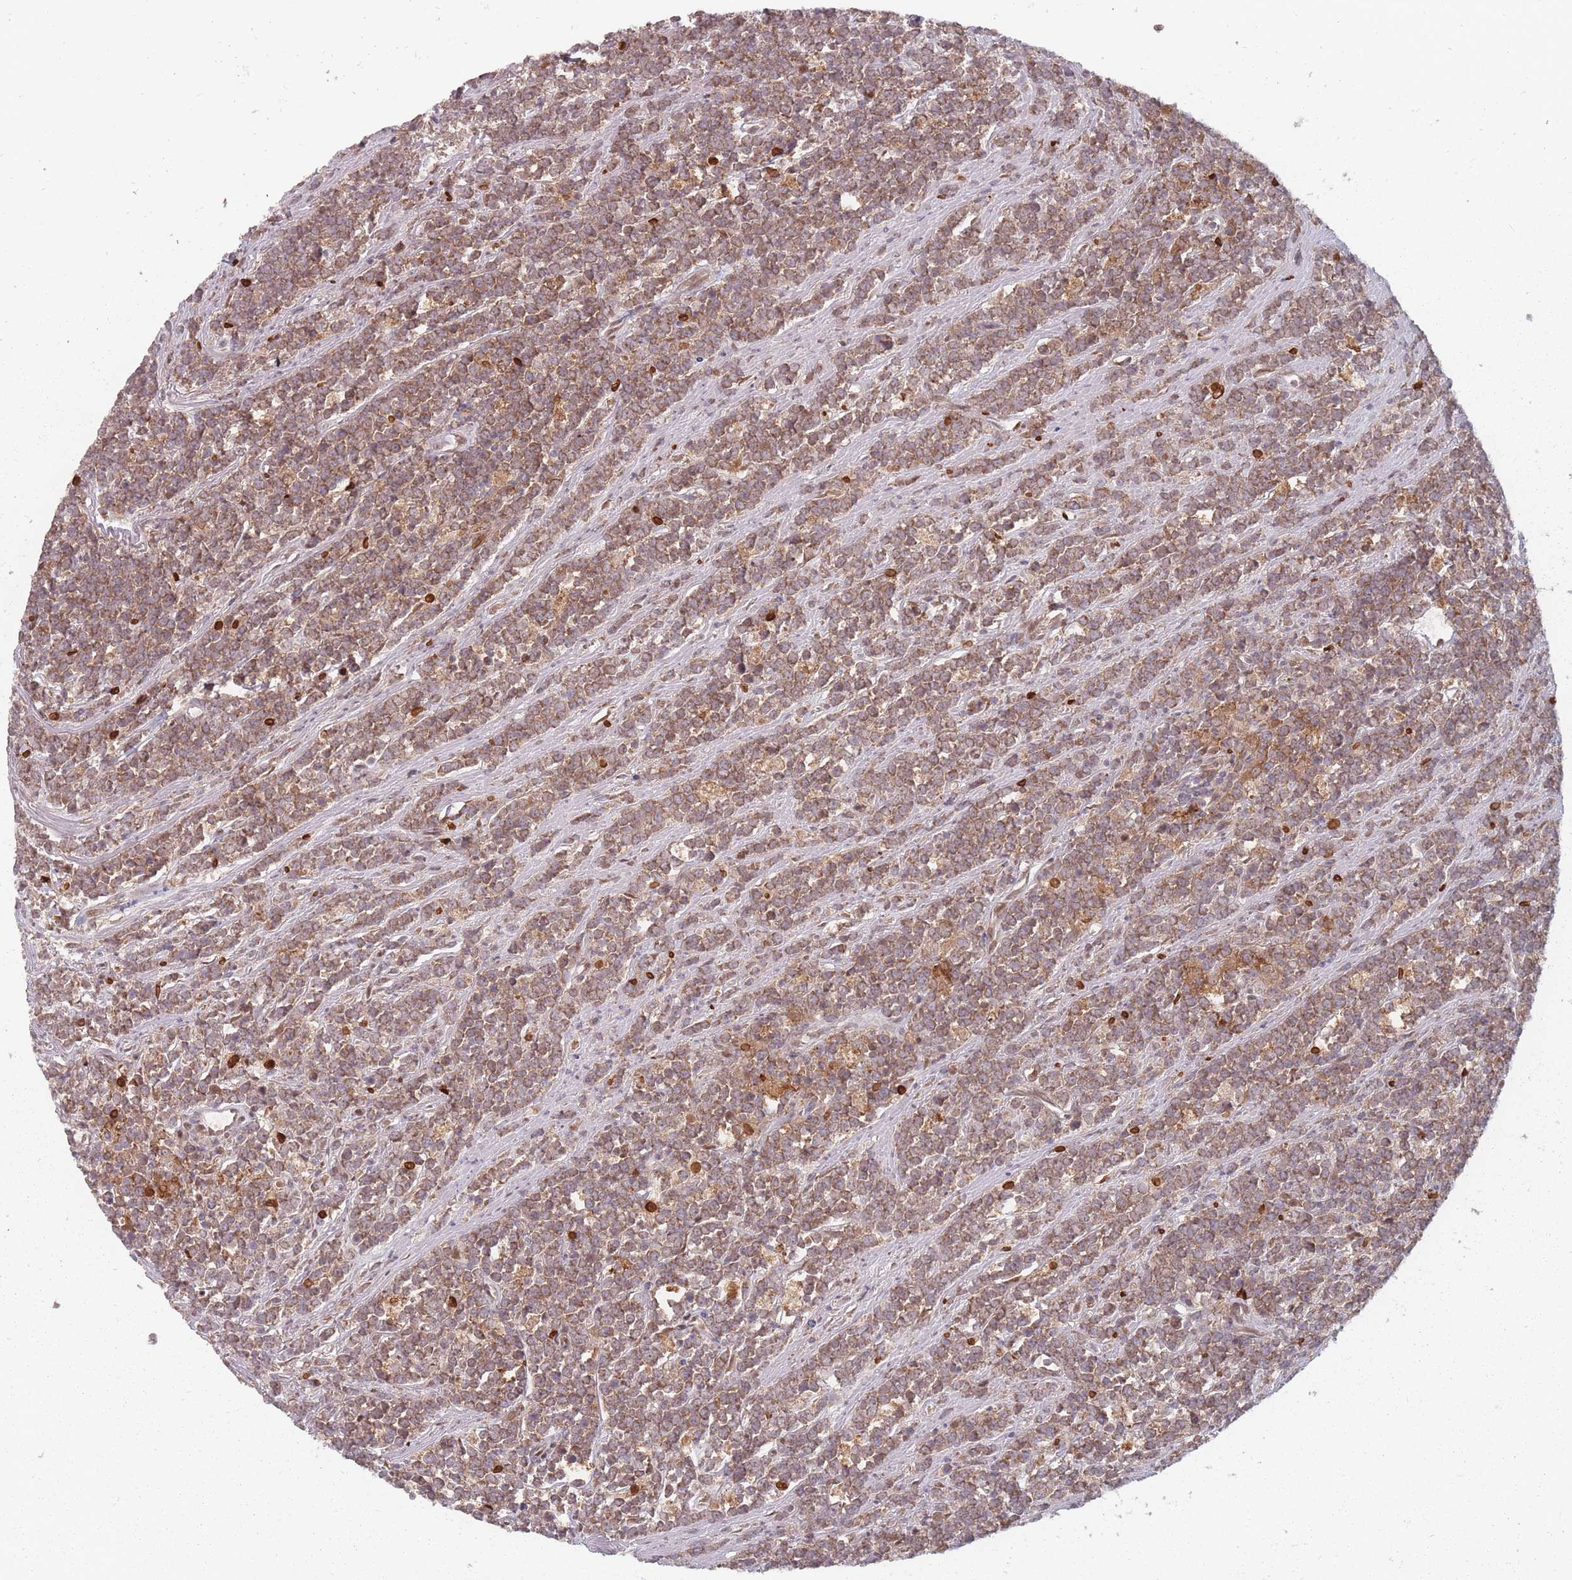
{"staining": {"intensity": "moderate", "quantity": ">75%", "location": "cytoplasmic/membranous,nuclear"}, "tissue": "lymphoma", "cell_type": "Tumor cells", "image_type": "cancer", "snomed": [{"axis": "morphology", "description": "Malignant lymphoma, non-Hodgkin's type, High grade"}, {"axis": "topography", "description": "Small intestine"}, {"axis": "topography", "description": "Colon"}], "caption": "Moderate cytoplasmic/membranous and nuclear protein positivity is appreciated in about >75% of tumor cells in high-grade malignant lymphoma, non-Hodgkin's type.", "gene": "TMED3", "patient": {"sex": "male", "age": 8}}